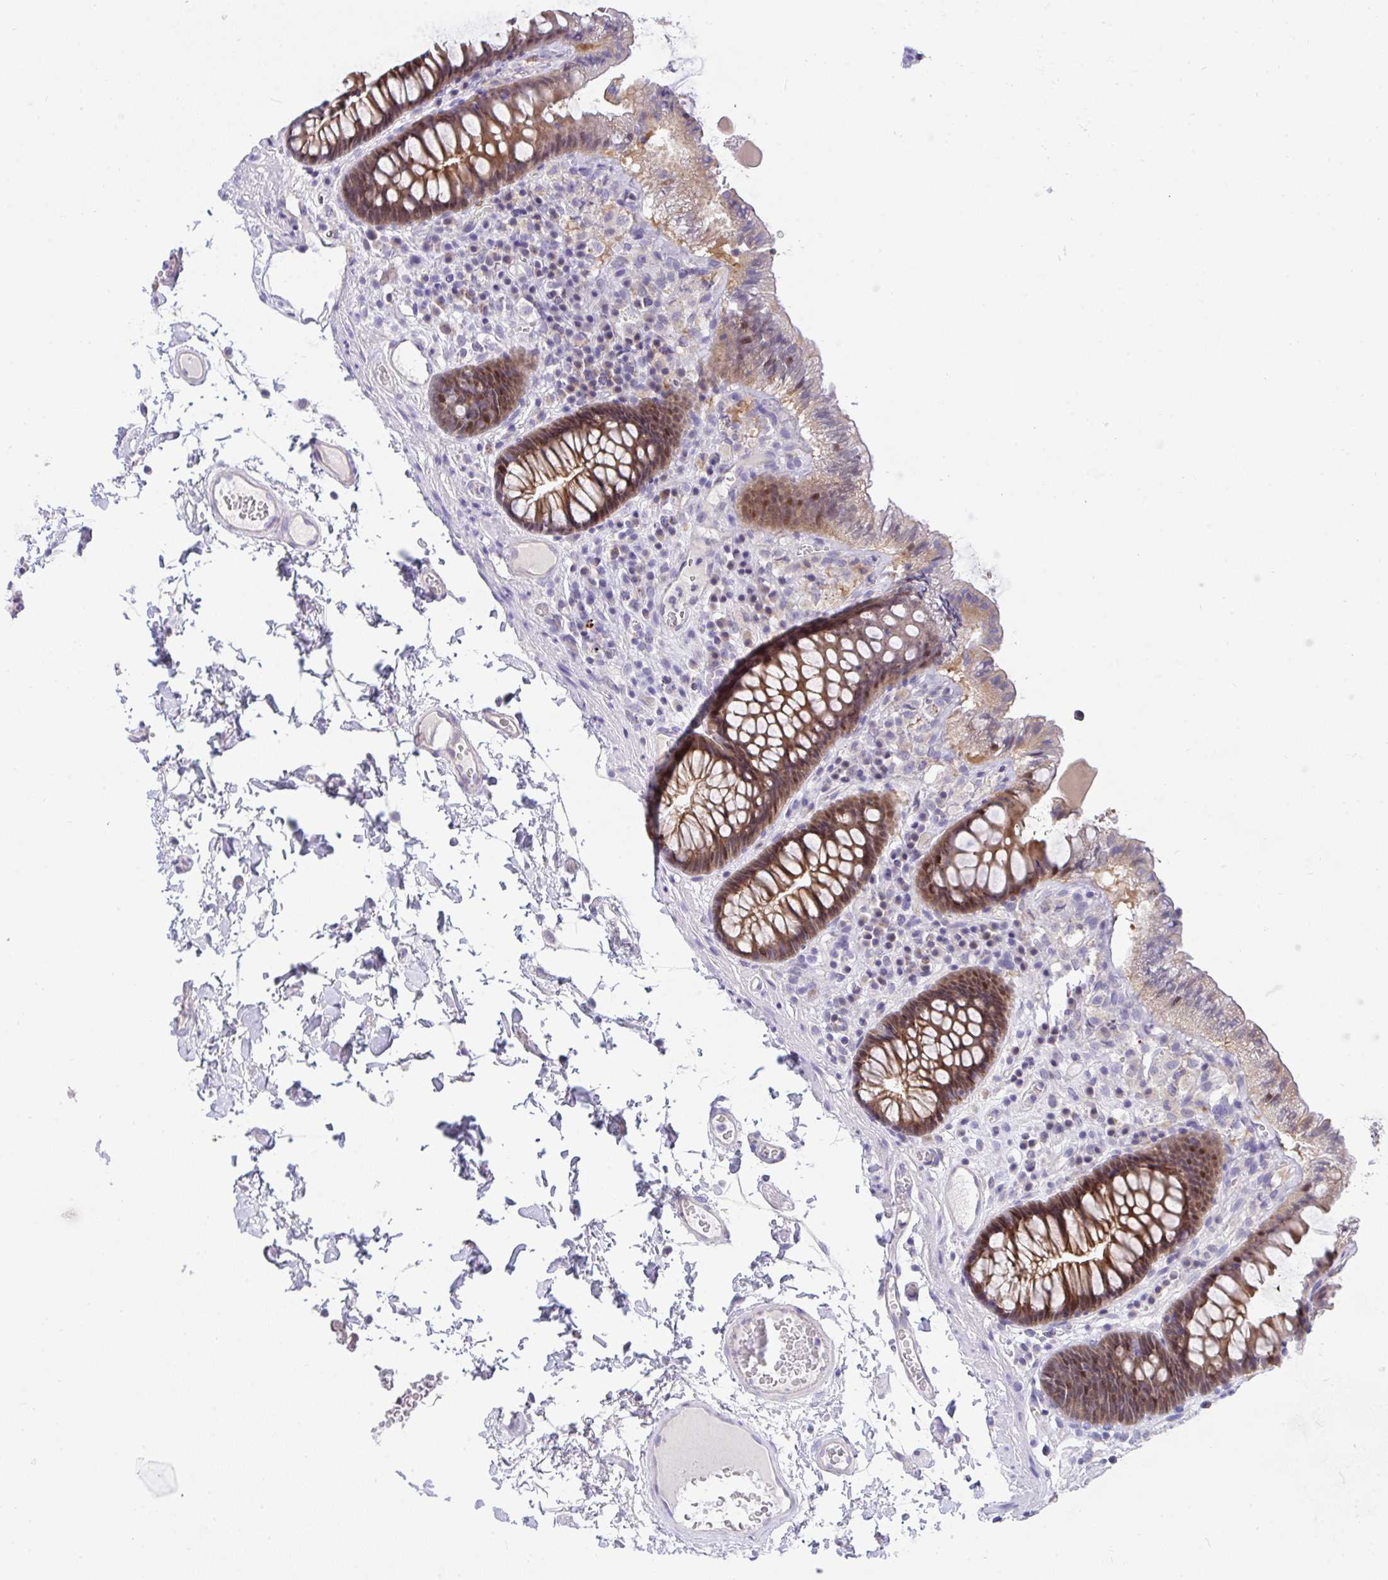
{"staining": {"intensity": "negative", "quantity": "none", "location": "none"}, "tissue": "colon", "cell_type": "Endothelial cells", "image_type": "normal", "snomed": [{"axis": "morphology", "description": "Normal tissue, NOS"}, {"axis": "topography", "description": "Colon"}, {"axis": "topography", "description": "Peripheral nerve tissue"}], "caption": "High magnification brightfield microscopy of normal colon stained with DAB (brown) and counterstained with hematoxylin (blue): endothelial cells show no significant positivity.", "gene": "HOXD12", "patient": {"sex": "male", "age": 84}}